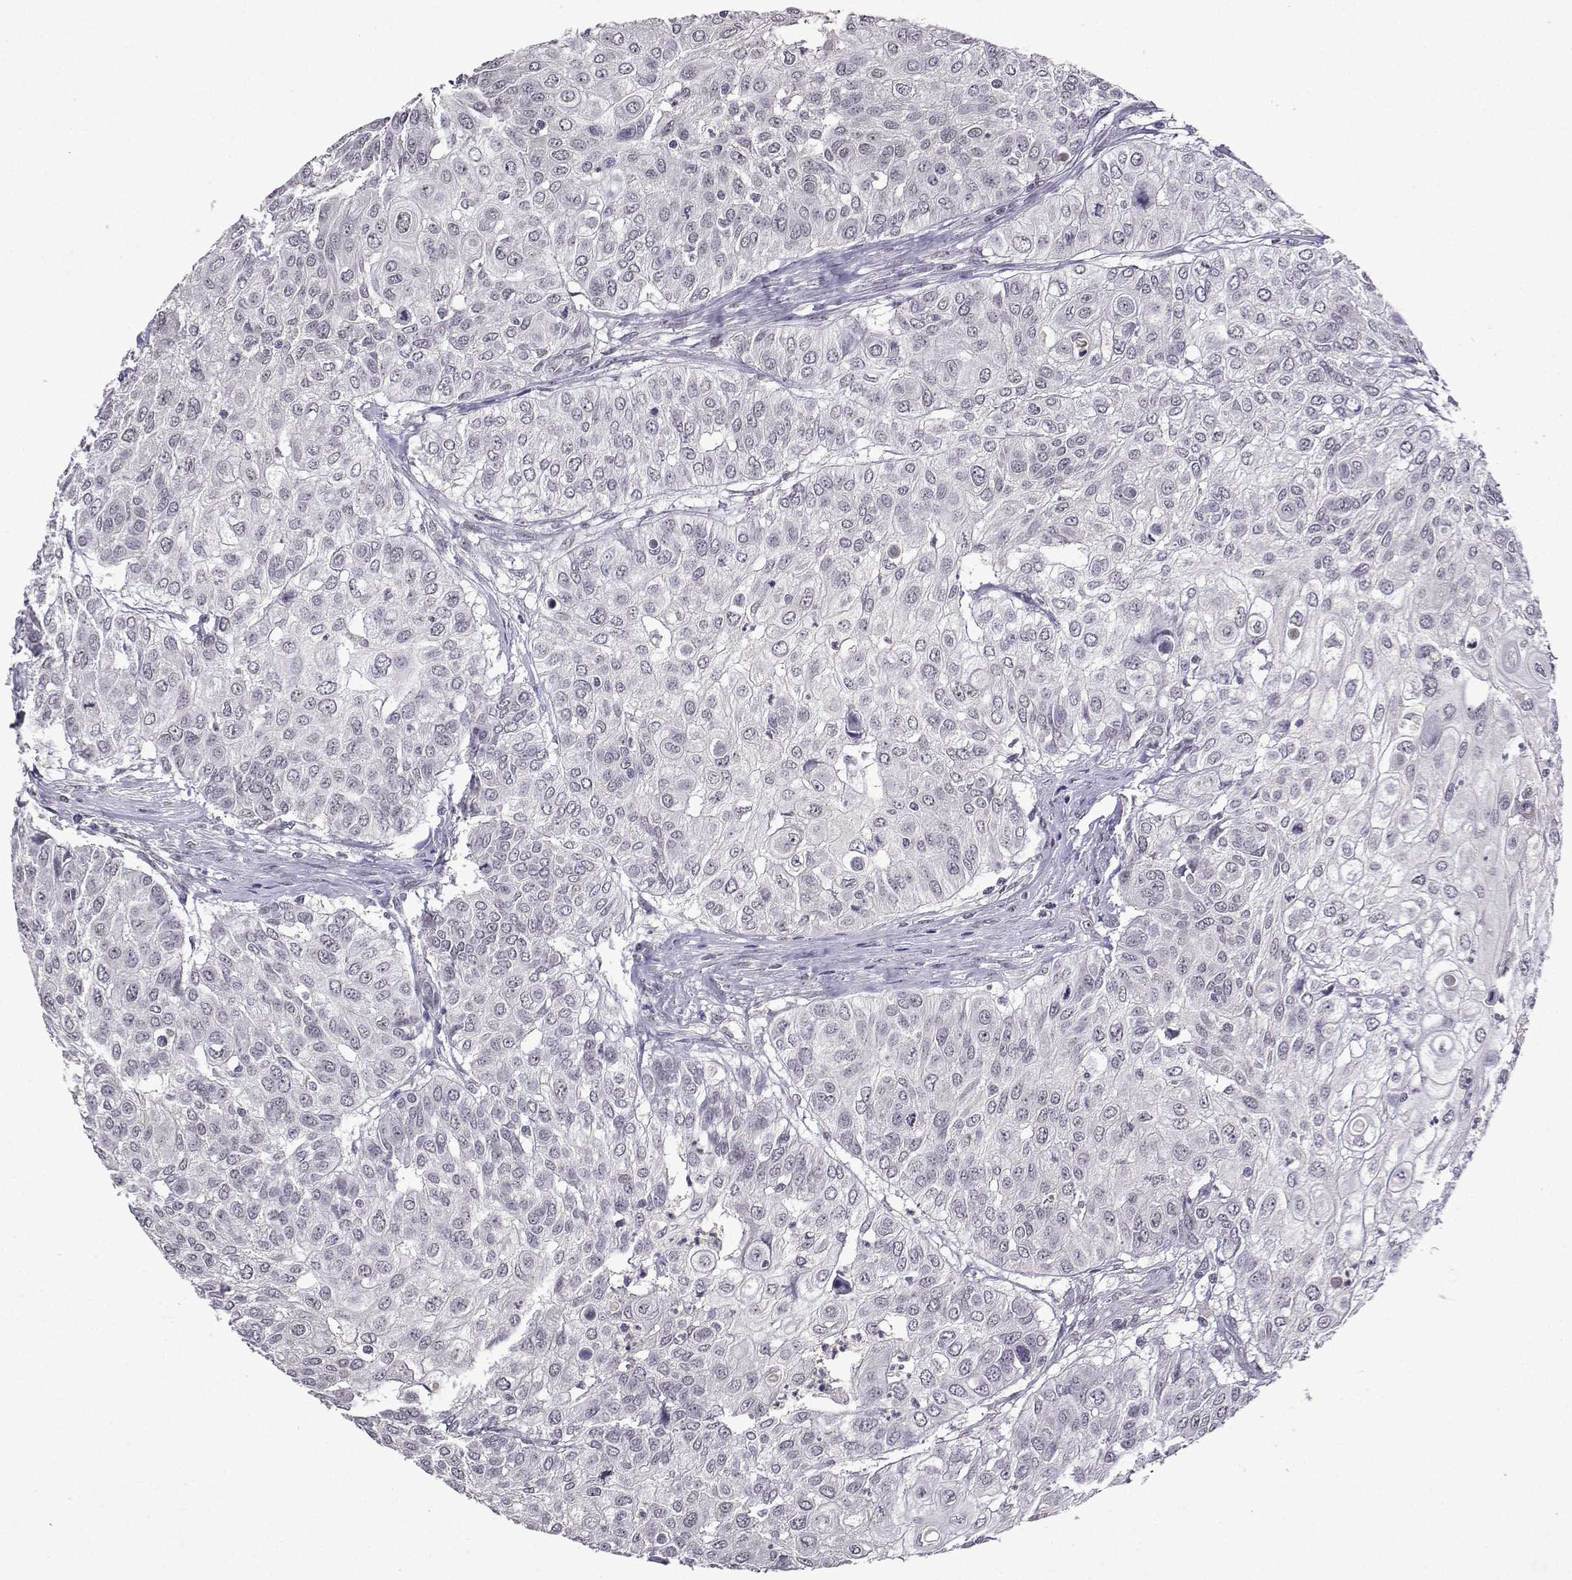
{"staining": {"intensity": "negative", "quantity": "none", "location": "none"}, "tissue": "urothelial cancer", "cell_type": "Tumor cells", "image_type": "cancer", "snomed": [{"axis": "morphology", "description": "Urothelial carcinoma, High grade"}, {"axis": "topography", "description": "Urinary bladder"}], "caption": "This is an immunohistochemistry (IHC) histopathology image of human high-grade urothelial carcinoma. There is no staining in tumor cells.", "gene": "CCL28", "patient": {"sex": "female", "age": 79}}